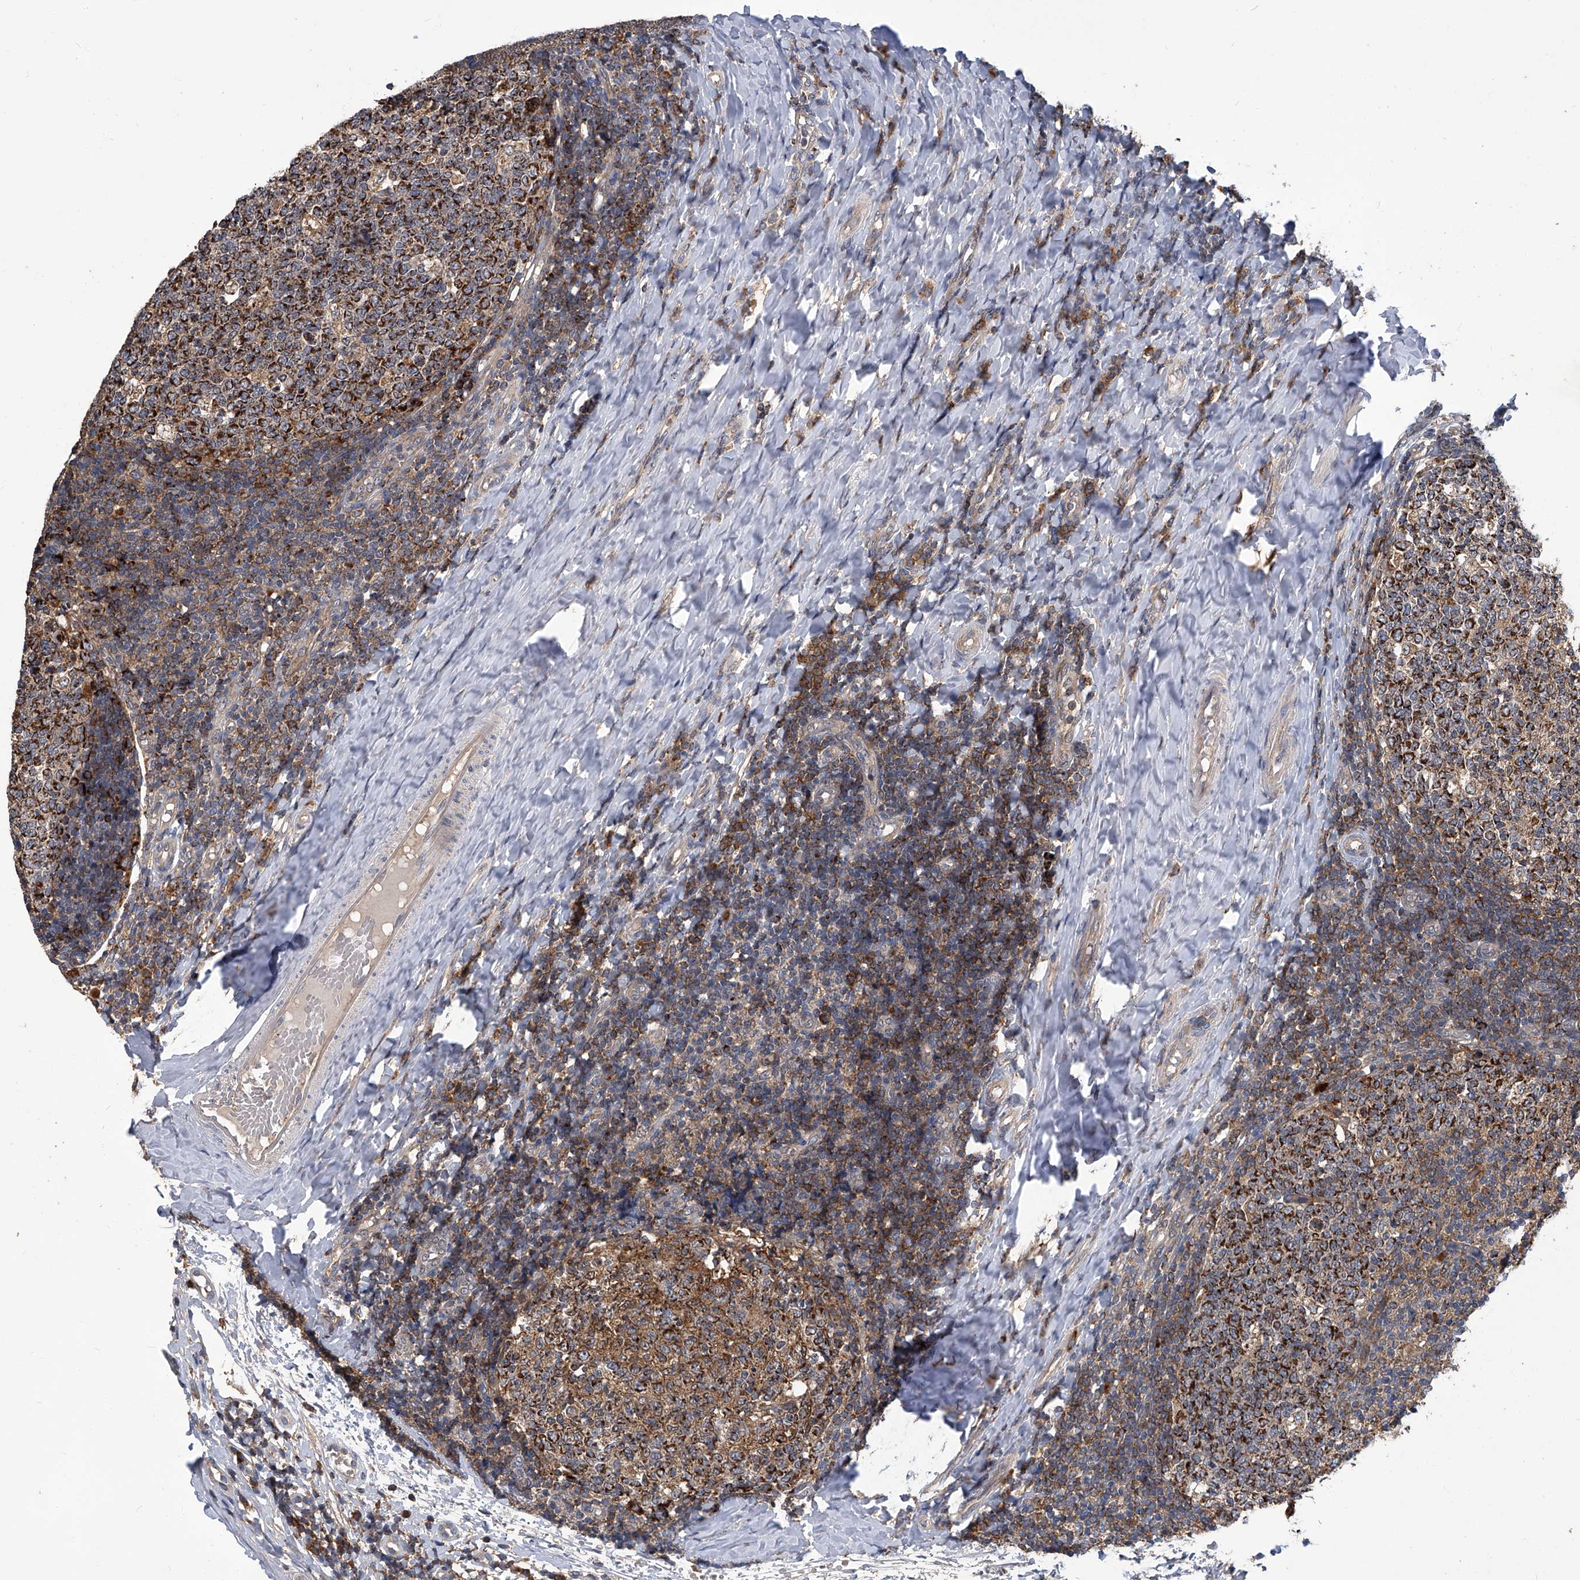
{"staining": {"intensity": "strong", "quantity": ">75%", "location": "cytoplasmic/membranous"}, "tissue": "tonsil", "cell_type": "Germinal center cells", "image_type": "normal", "snomed": [{"axis": "morphology", "description": "Normal tissue, NOS"}, {"axis": "topography", "description": "Tonsil"}], "caption": "Immunohistochemical staining of benign tonsil demonstrates >75% levels of strong cytoplasmic/membranous protein positivity in approximately >75% of germinal center cells. The staining was performed using DAB to visualize the protein expression in brown, while the nuclei were stained in blue with hematoxylin (Magnification: 20x).", "gene": "TNFRSF13B", "patient": {"sex": "female", "age": 19}}